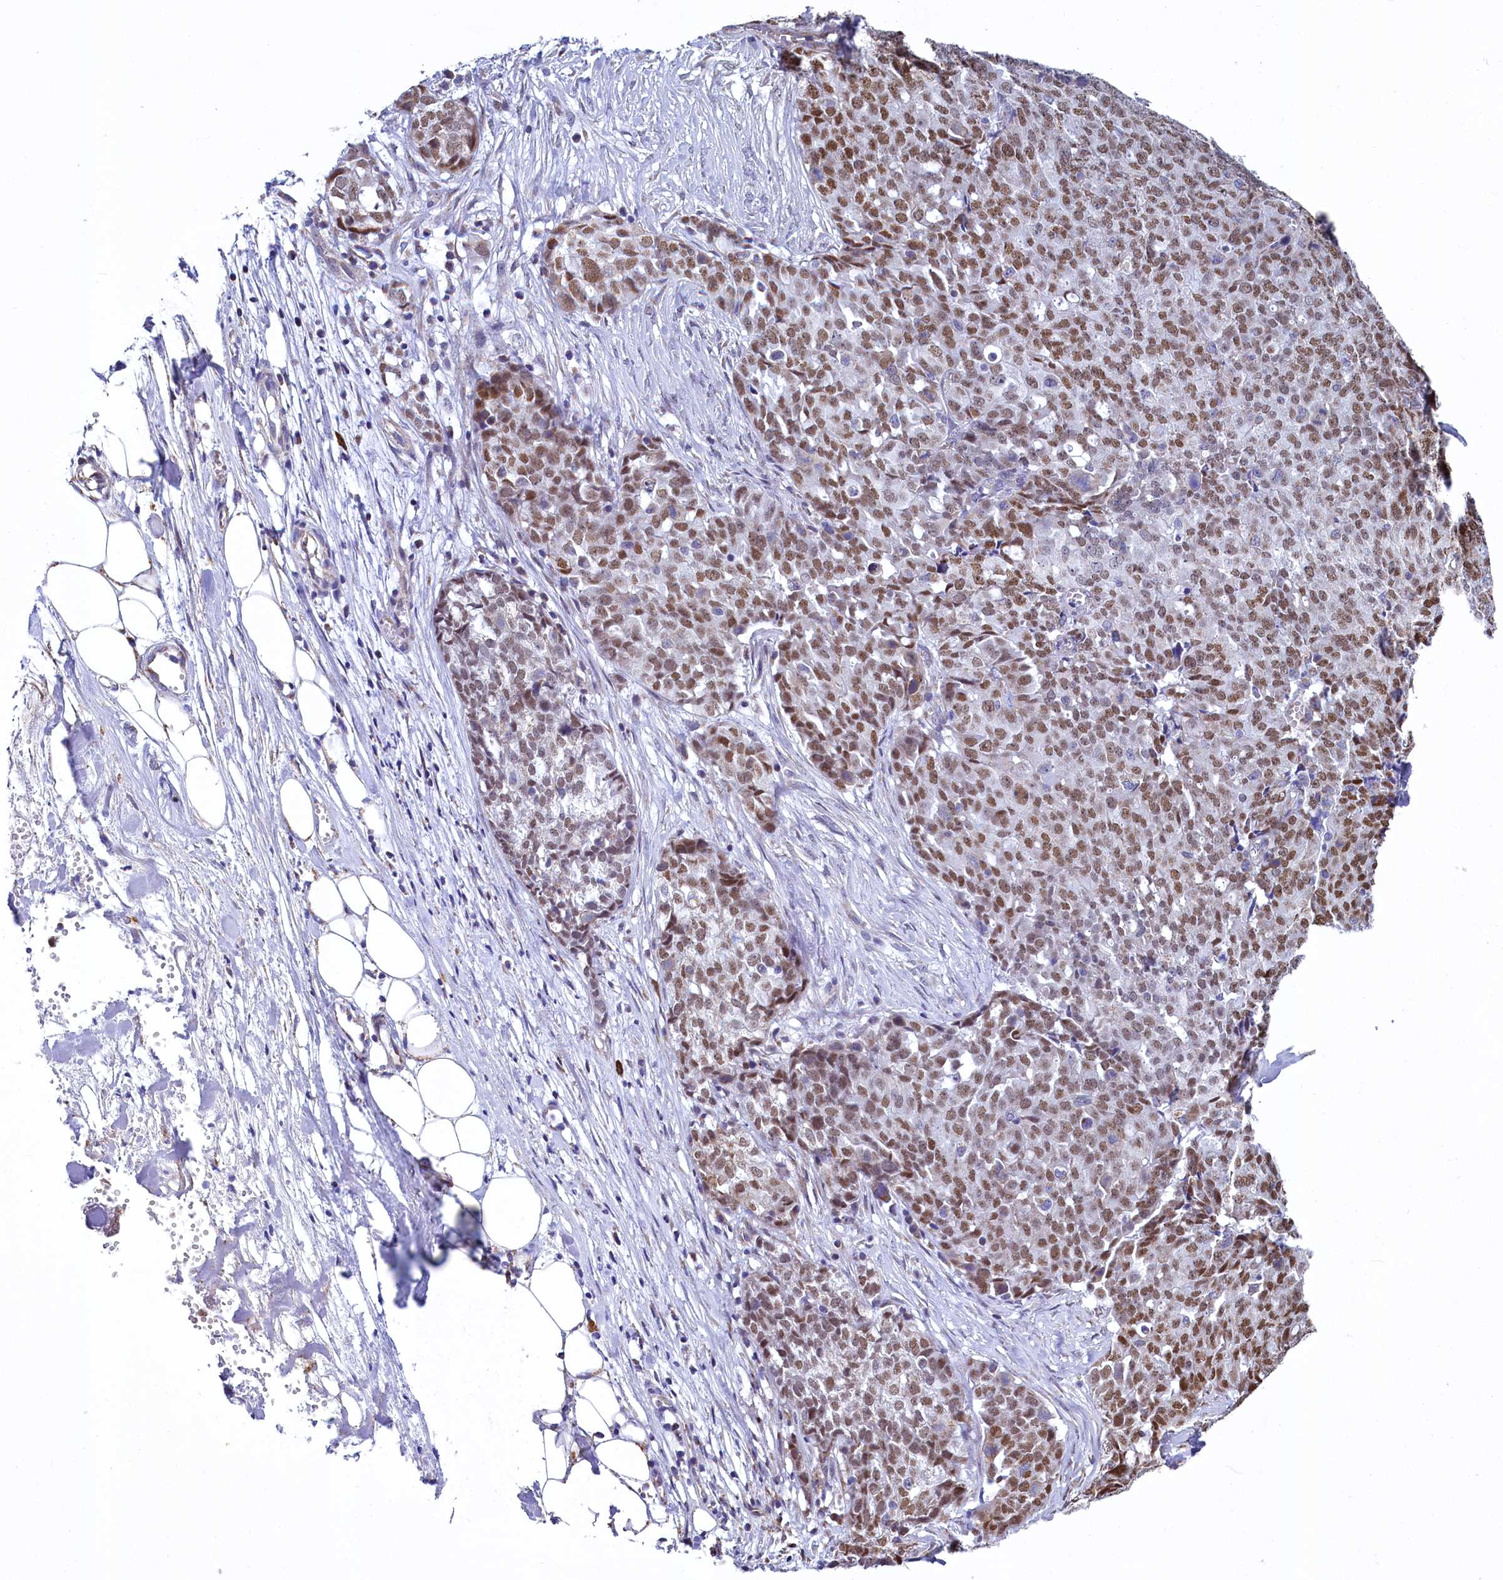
{"staining": {"intensity": "moderate", "quantity": ">75%", "location": "nuclear"}, "tissue": "ovarian cancer", "cell_type": "Tumor cells", "image_type": "cancer", "snomed": [{"axis": "morphology", "description": "Cystadenocarcinoma, serous, NOS"}, {"axis": "topography", "description": "Soft tissue"}, {"axis": "topography", "description": "Ovary"}], "caption": "This image shows immunohistochemistry (IHC) staining of human ovarian serous cystadenocarcinoma, with medium moderate nuclear expression in approximately >75% of tumor cells.", "gene": "MORN3", "patient": {"sex": "female", "age": 57}}